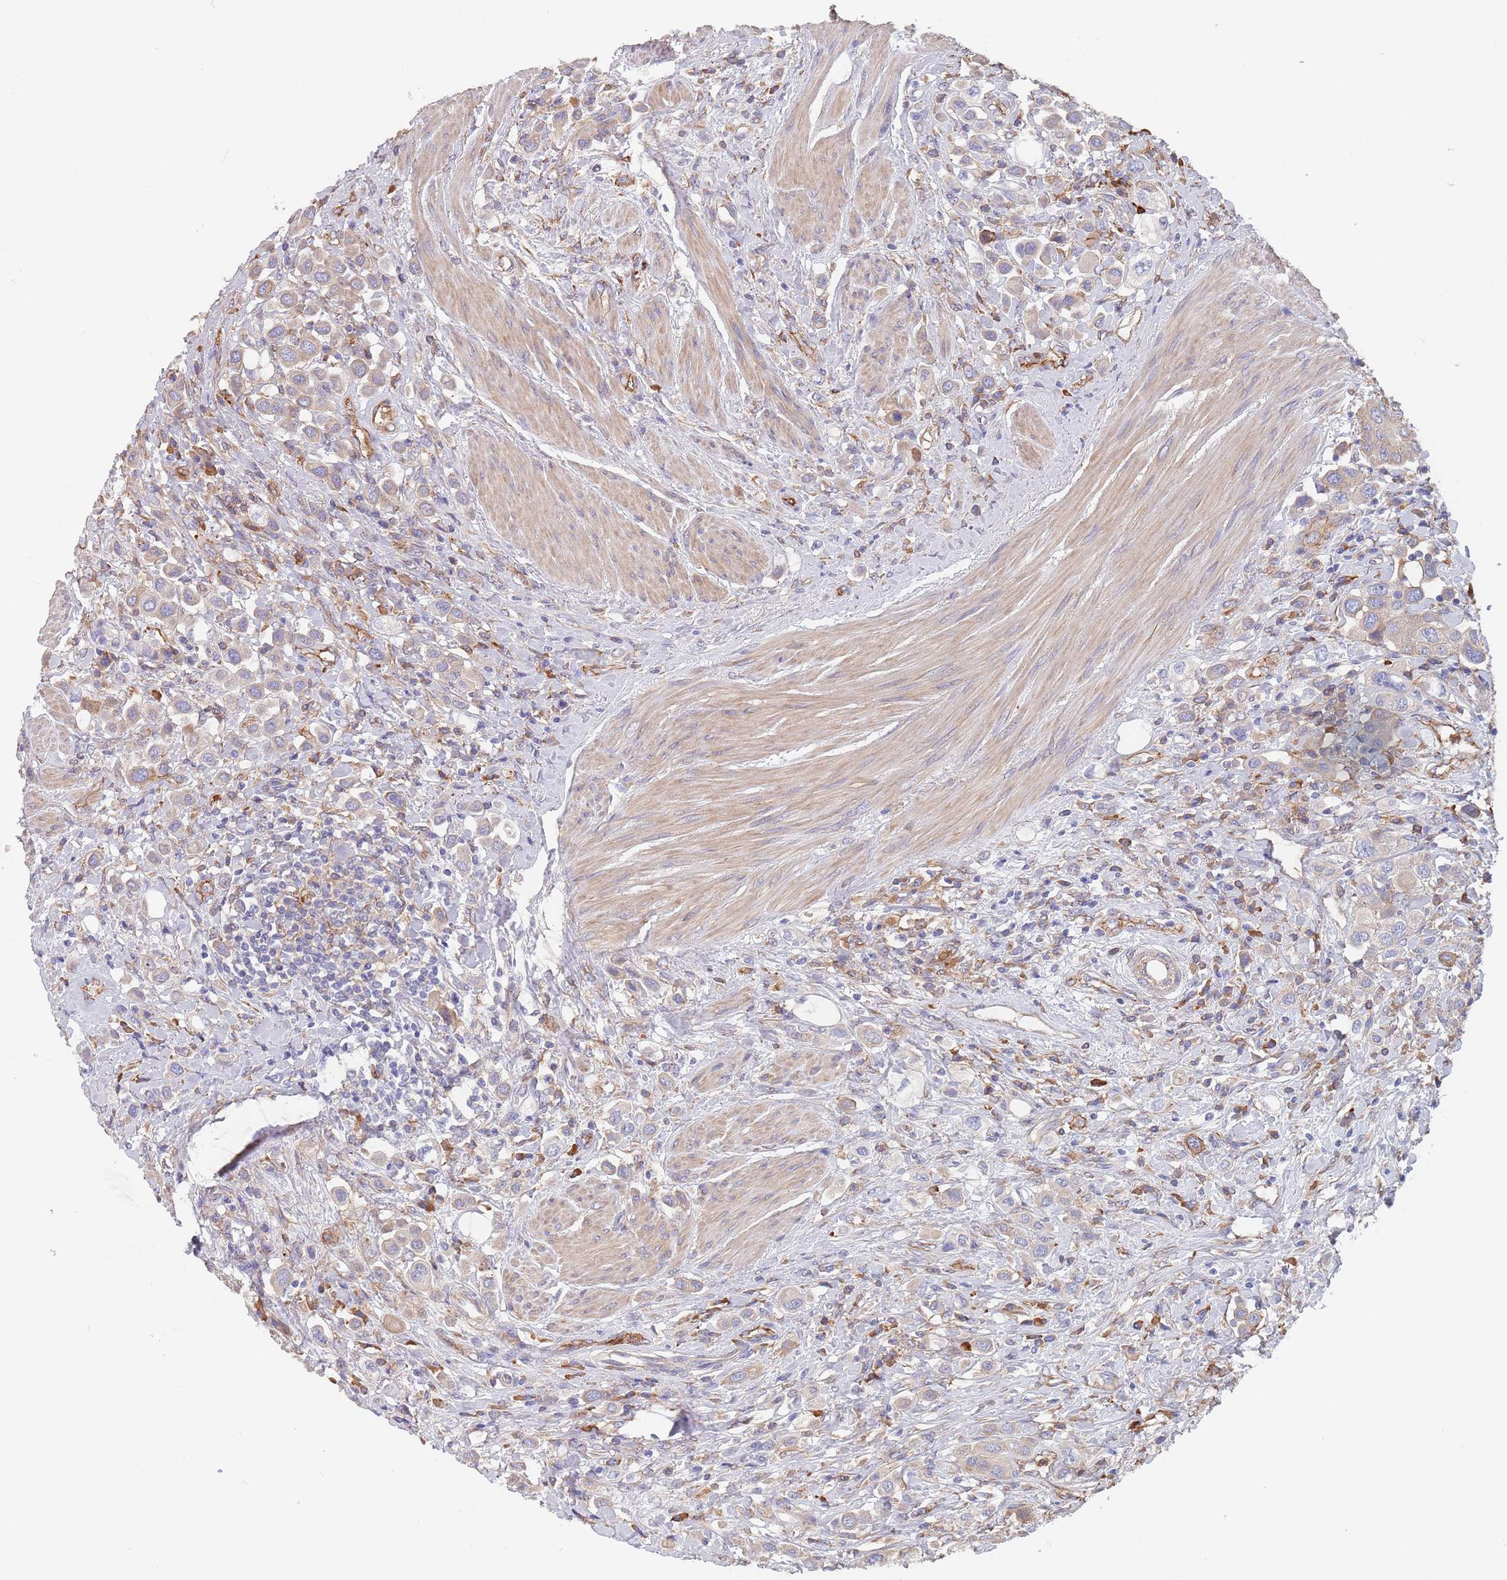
{"staining": {"intensity": "weak", "quantity": "<25%", "location": "cytoplasmic/membranous"}, "tissue": "urothelial cancer", "cell_type": "Tumor cells", "image_type": "cancer", "snomed": [{"axis": "morphology", "description": "Urothelial carcinoma, High grade"}, {"axis": "topography", "description": "Urinary bladder"}], "caption": "Tumor cells are negative for brown protein staining in urothelial carcinoma (high-grade). Nuclei are stained in blue.", "gene": "DCUN1D3", "patient": {"sex": "male", "age": 50}}